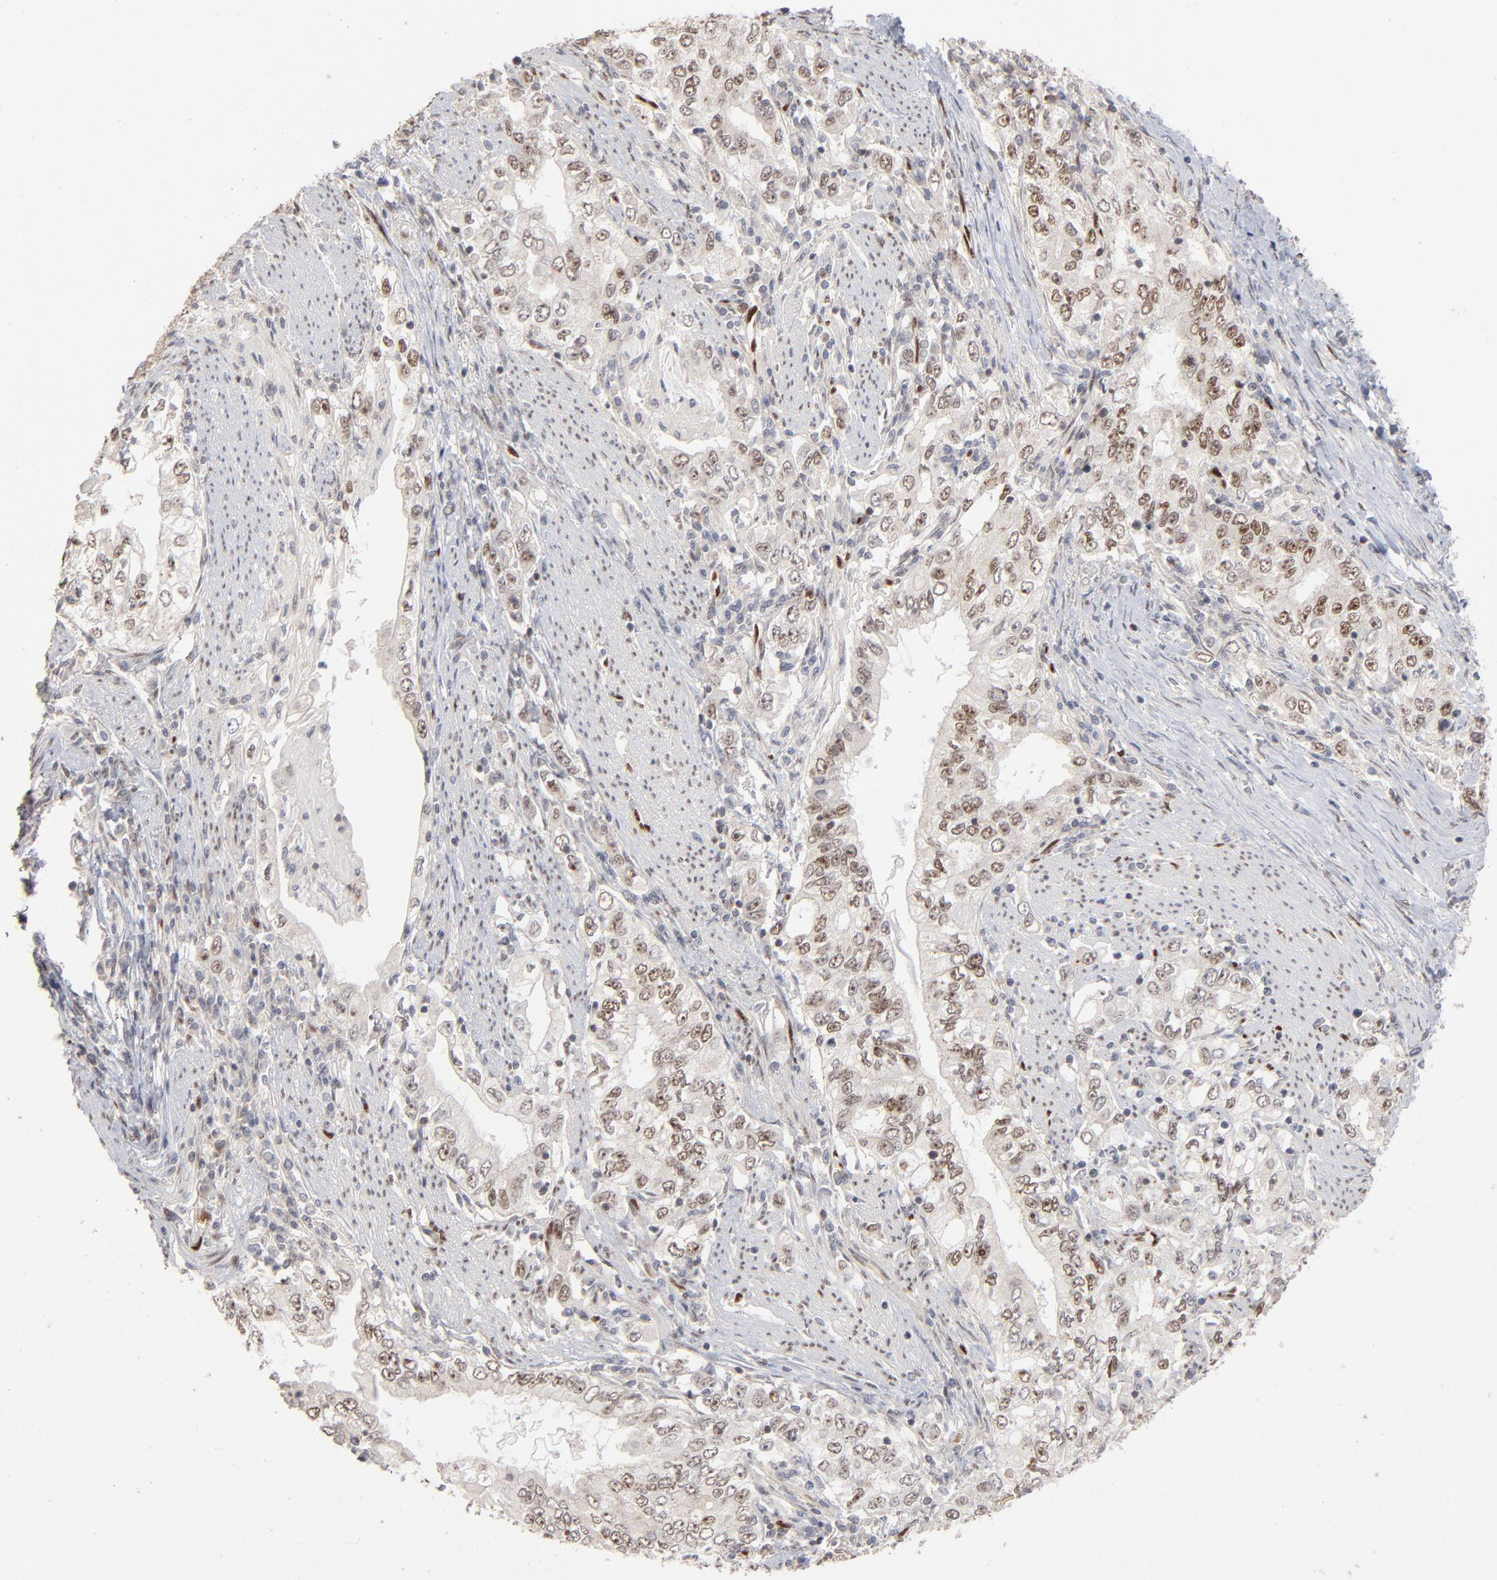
{"staining": {"intensity": "weak", "quantity": "25%-75%", "location": "nuclear"}, "tissue": "stomach cancer", "cell_type": "Tumor cells", "image_type": "cancer", "snomed": [{"axis": "morphology", "description": "Adenocarcinoma, NOS"}, {"axis": "topography", "description": "Stomach, lower"}], "caption": "Adenocarcinoma (stomach) stained with DAB immunohistochemistry (IHC) exhibits low levels of weak nuclear positivity in approximately 25%-75% of tumor cells.", "gene": "NFIB", "patient": {"sex": "female", "age": 72}}